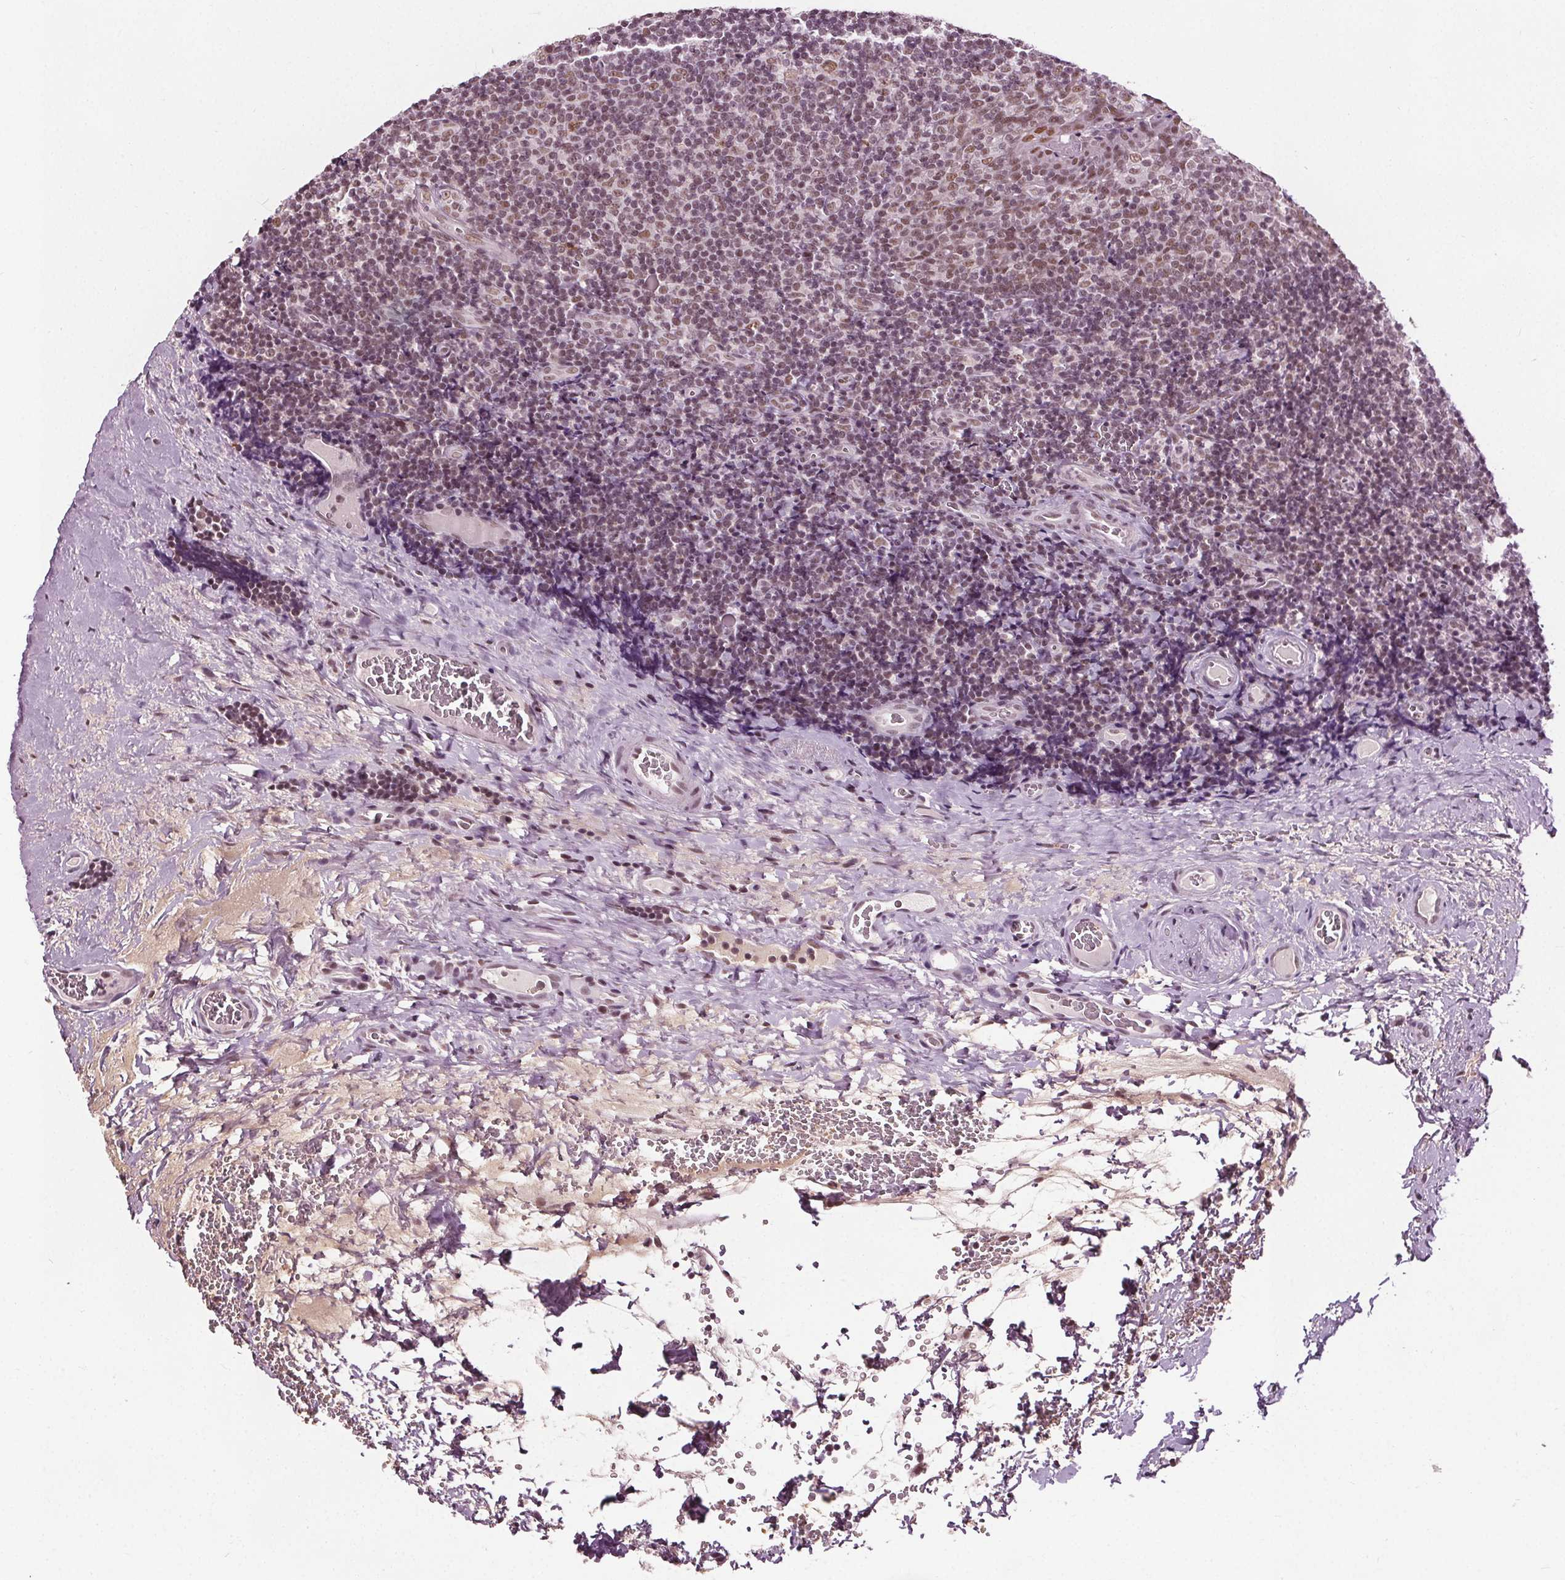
{"staining": {"intensity": "moderate", "quantity": ">75%", "location": "nuclear"}, "tissue": "tonsil", "cell_type": "Germinal center cells", "image_type": "normal", "snomed": [{"axis": "morphology", "description": "Normal tissue, NOS"}, {"axis": "morphology", "description": "Inflammation, NOS"}, {"axis": "topography", "description": "Tonsil"}], "caption": "Germinal center cells show medium levels of moderate nuclear expression in approximately >75% of cells in unremarkable tonsil.", "gene": "IWS1", "patient": {"sex": "female", "age": 31}}